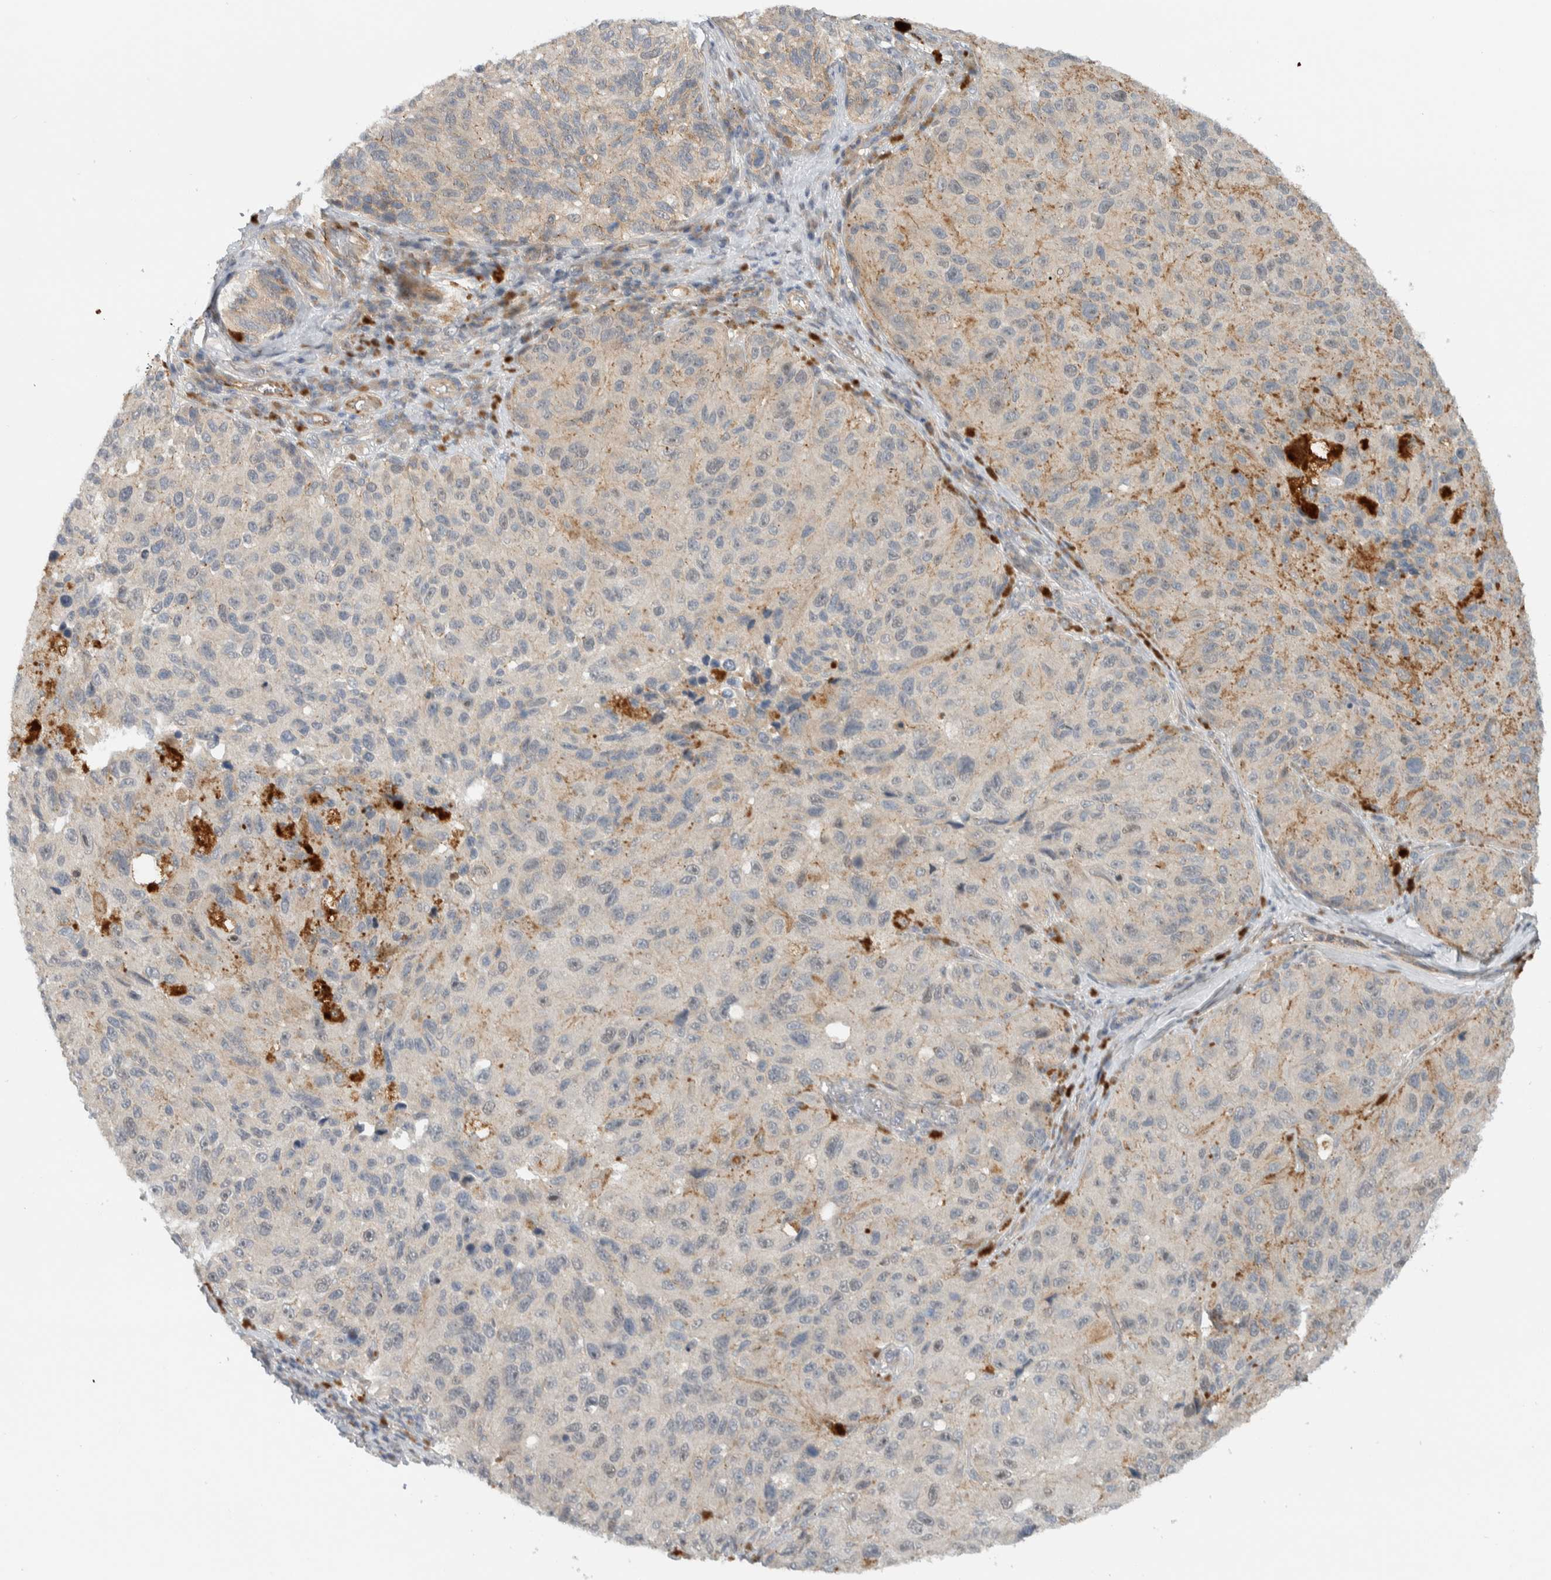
{"staining": {"intensity": "weak", "quantity": "<25%", "location": "cytoplasmic/membranous"}, "tissue": "melanoma", "cell_type": "Tumor cells", "image_type": "cancer", "snomed": [{"axis": "morphology", "description": "Malignant melanoma, NOS"}, {"axis": "topography", "description": "Skin"}], "caption": "The IHC histopathology image has no significant expression in tumor cells of malignant melanoma tissue.", "gene": "MPRIP", "patient": {"sex": "female", "age": 73}}